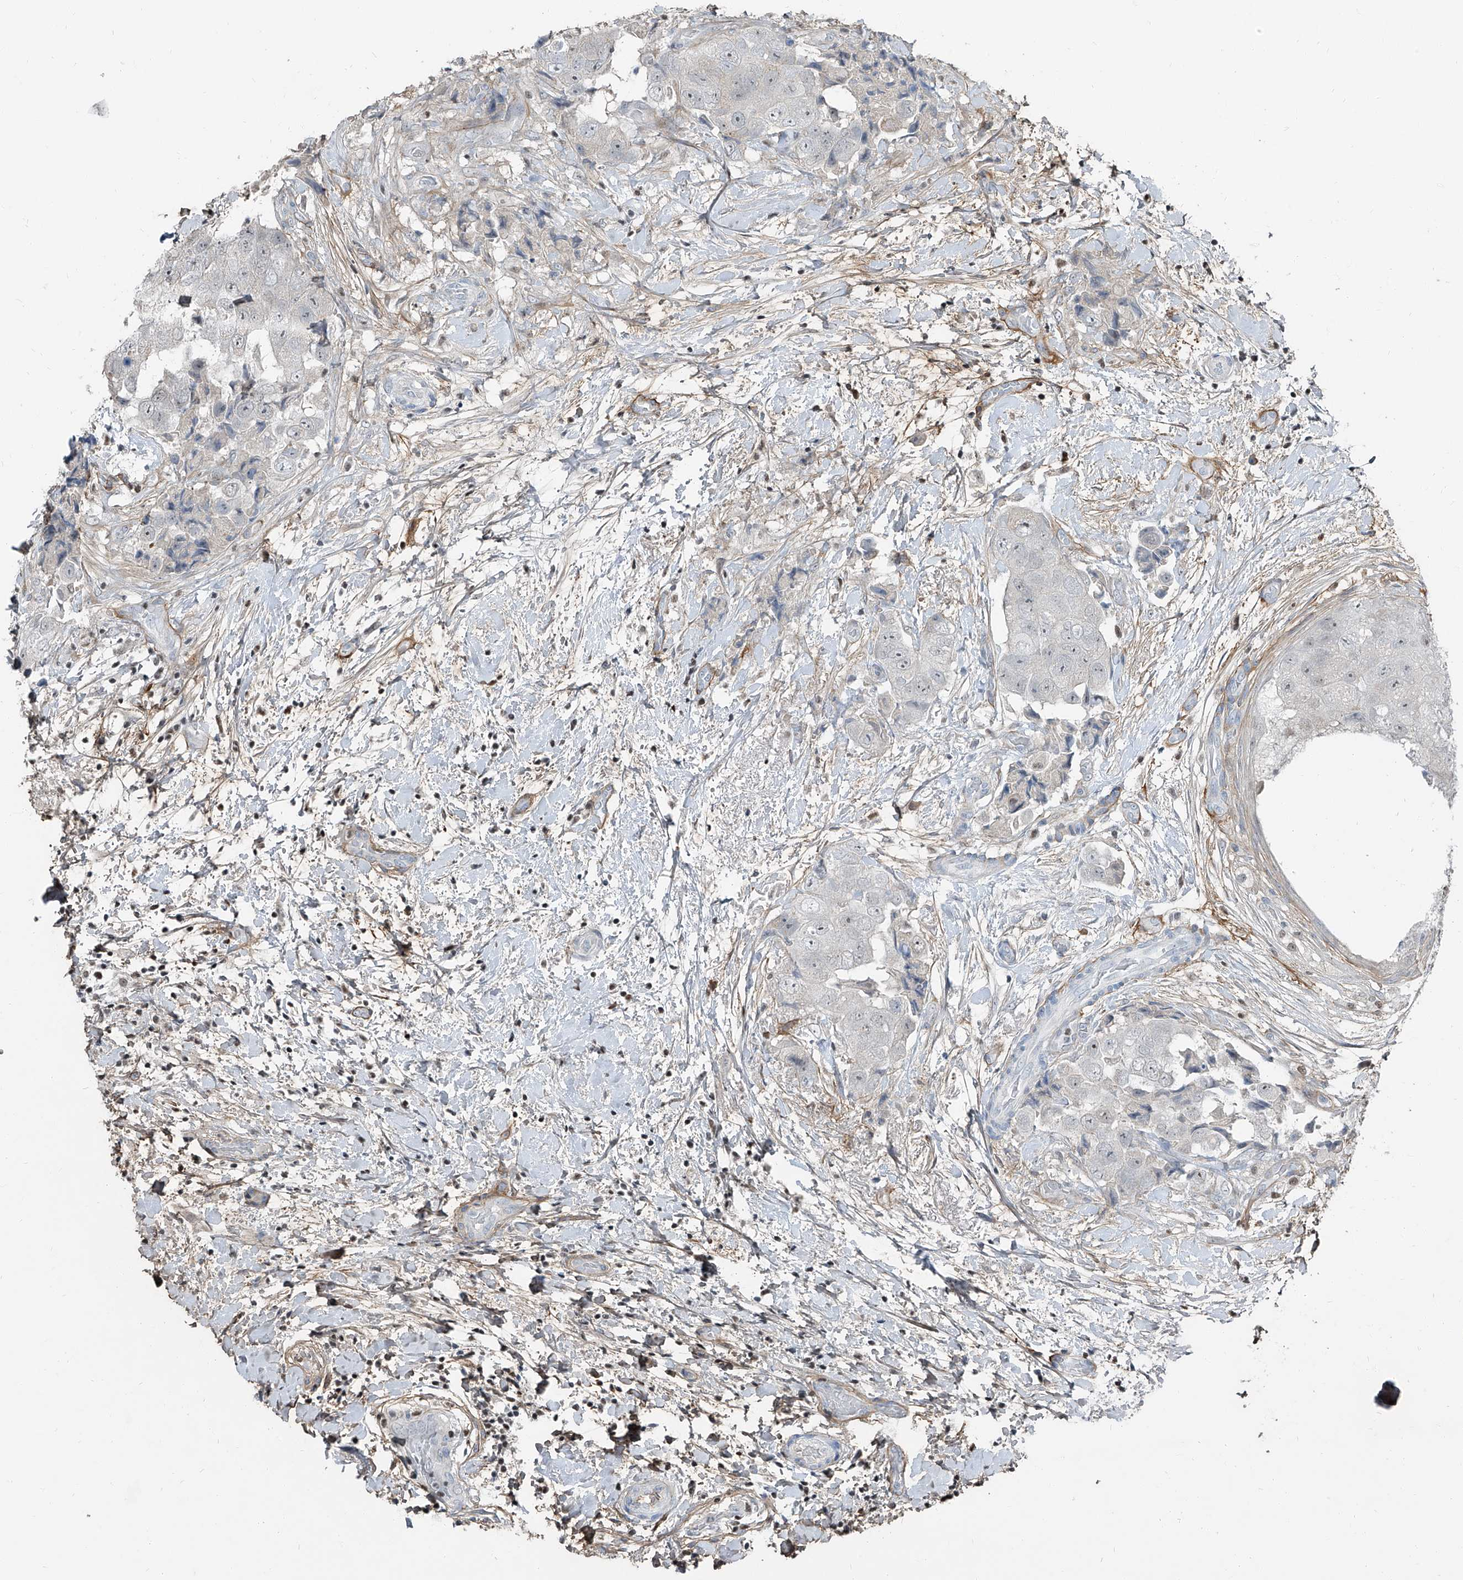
{"staining": {"intensity": "negative", "quantity": "none", "location": "none"}, "tissue": "breast cancer", "cell_type": "Tumor cells", "image_type": "cancer", "snomed": [{"axis": "morphology", "description": "Normal tissue, NOS"}, {"axis": "morphology", "description": "Duct carcinoma"}, {"axis": "topography", "description": "Breast"}], "caption": "High magnification brightfield microscopy of breast cancer (infiltrating ductal carcinoma) stained with DAB (3,3'-diaminobenzidine) (brown) and counterstained with hematoxylin (blue): tumor cells show no significant staining. (Brightfield microscopy of DAB immunohistochemistry at high magnification).", "gene": "HOXA3", "patient": {"sex": "female", "age": 62}}